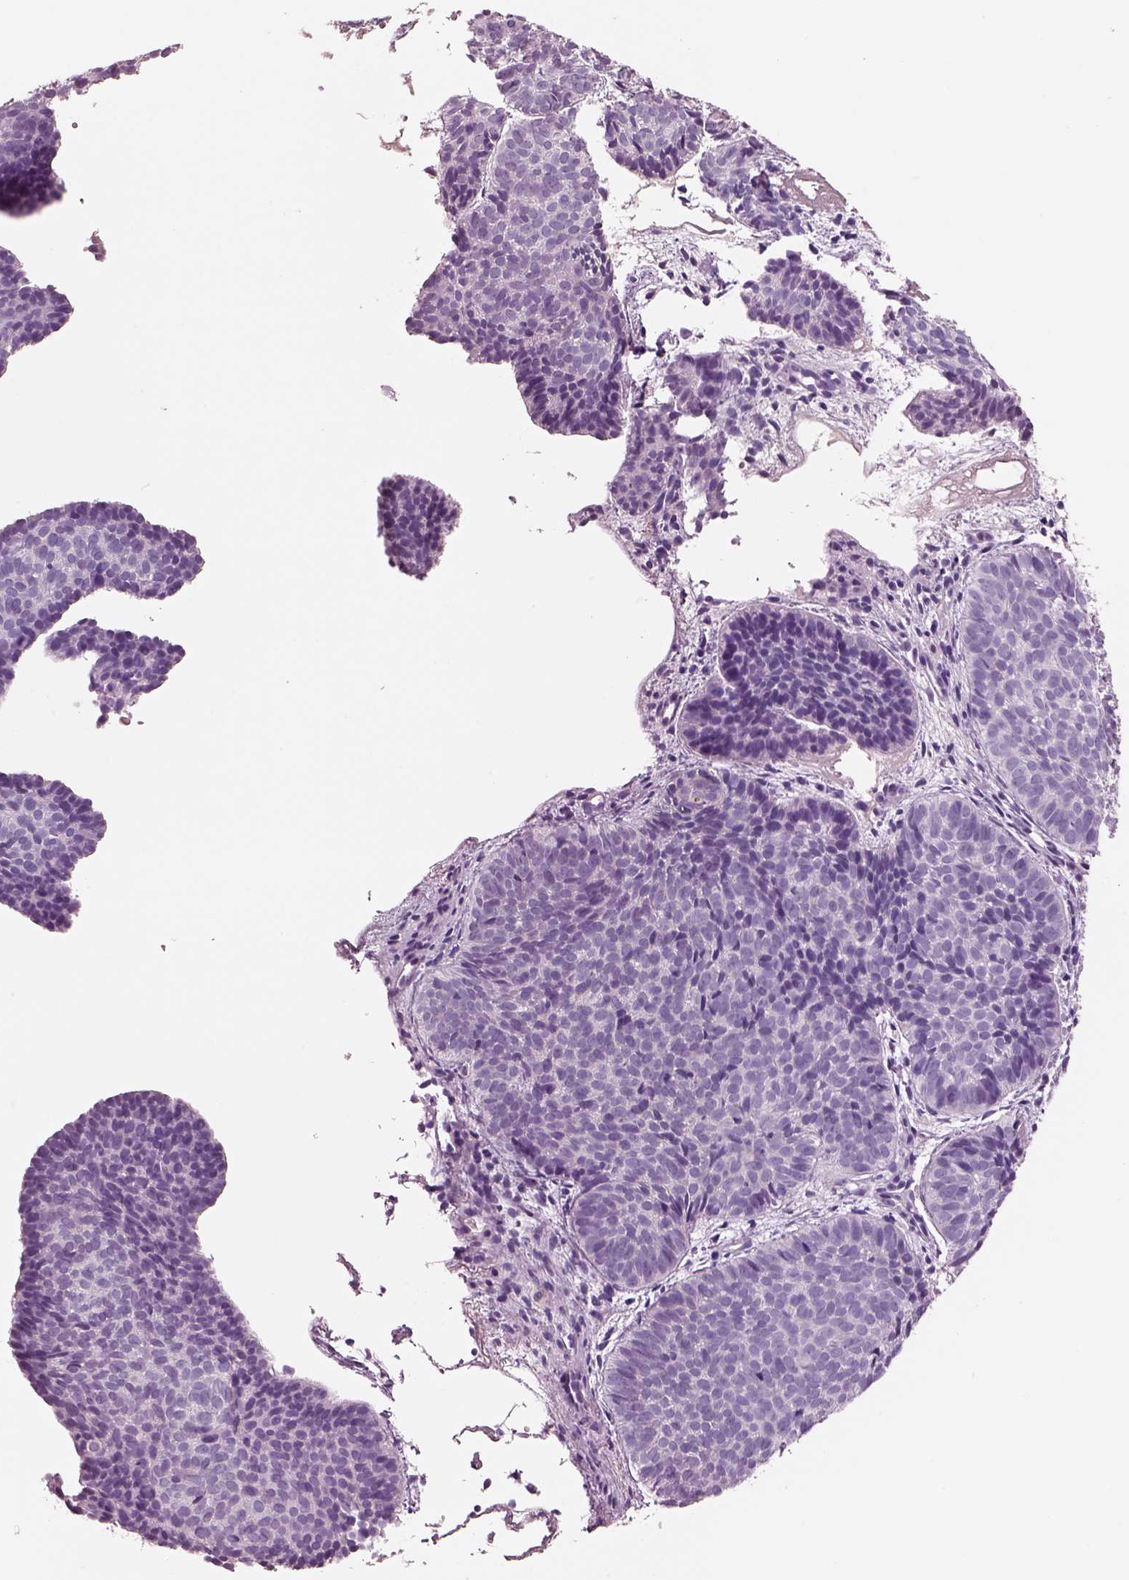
{"staining": {"intensity": "negative", "quantity": "none", "location": "none"}, "tissue": "skin cancer", "cell_type": "Tumor cells", "image_type": "cancer", "snomed": [{"axis": "morphology", "description": "Basal cell carcinoma"}, {"axis": "topography", "description": "Skin"}], "caption": "A photomicrograph of skin basal cell carcinoma stained for a protein demonstrates no brown staining in tumor cells.", "gene": "IGLL1", "patient": {"sex": "male", "age": 57}}